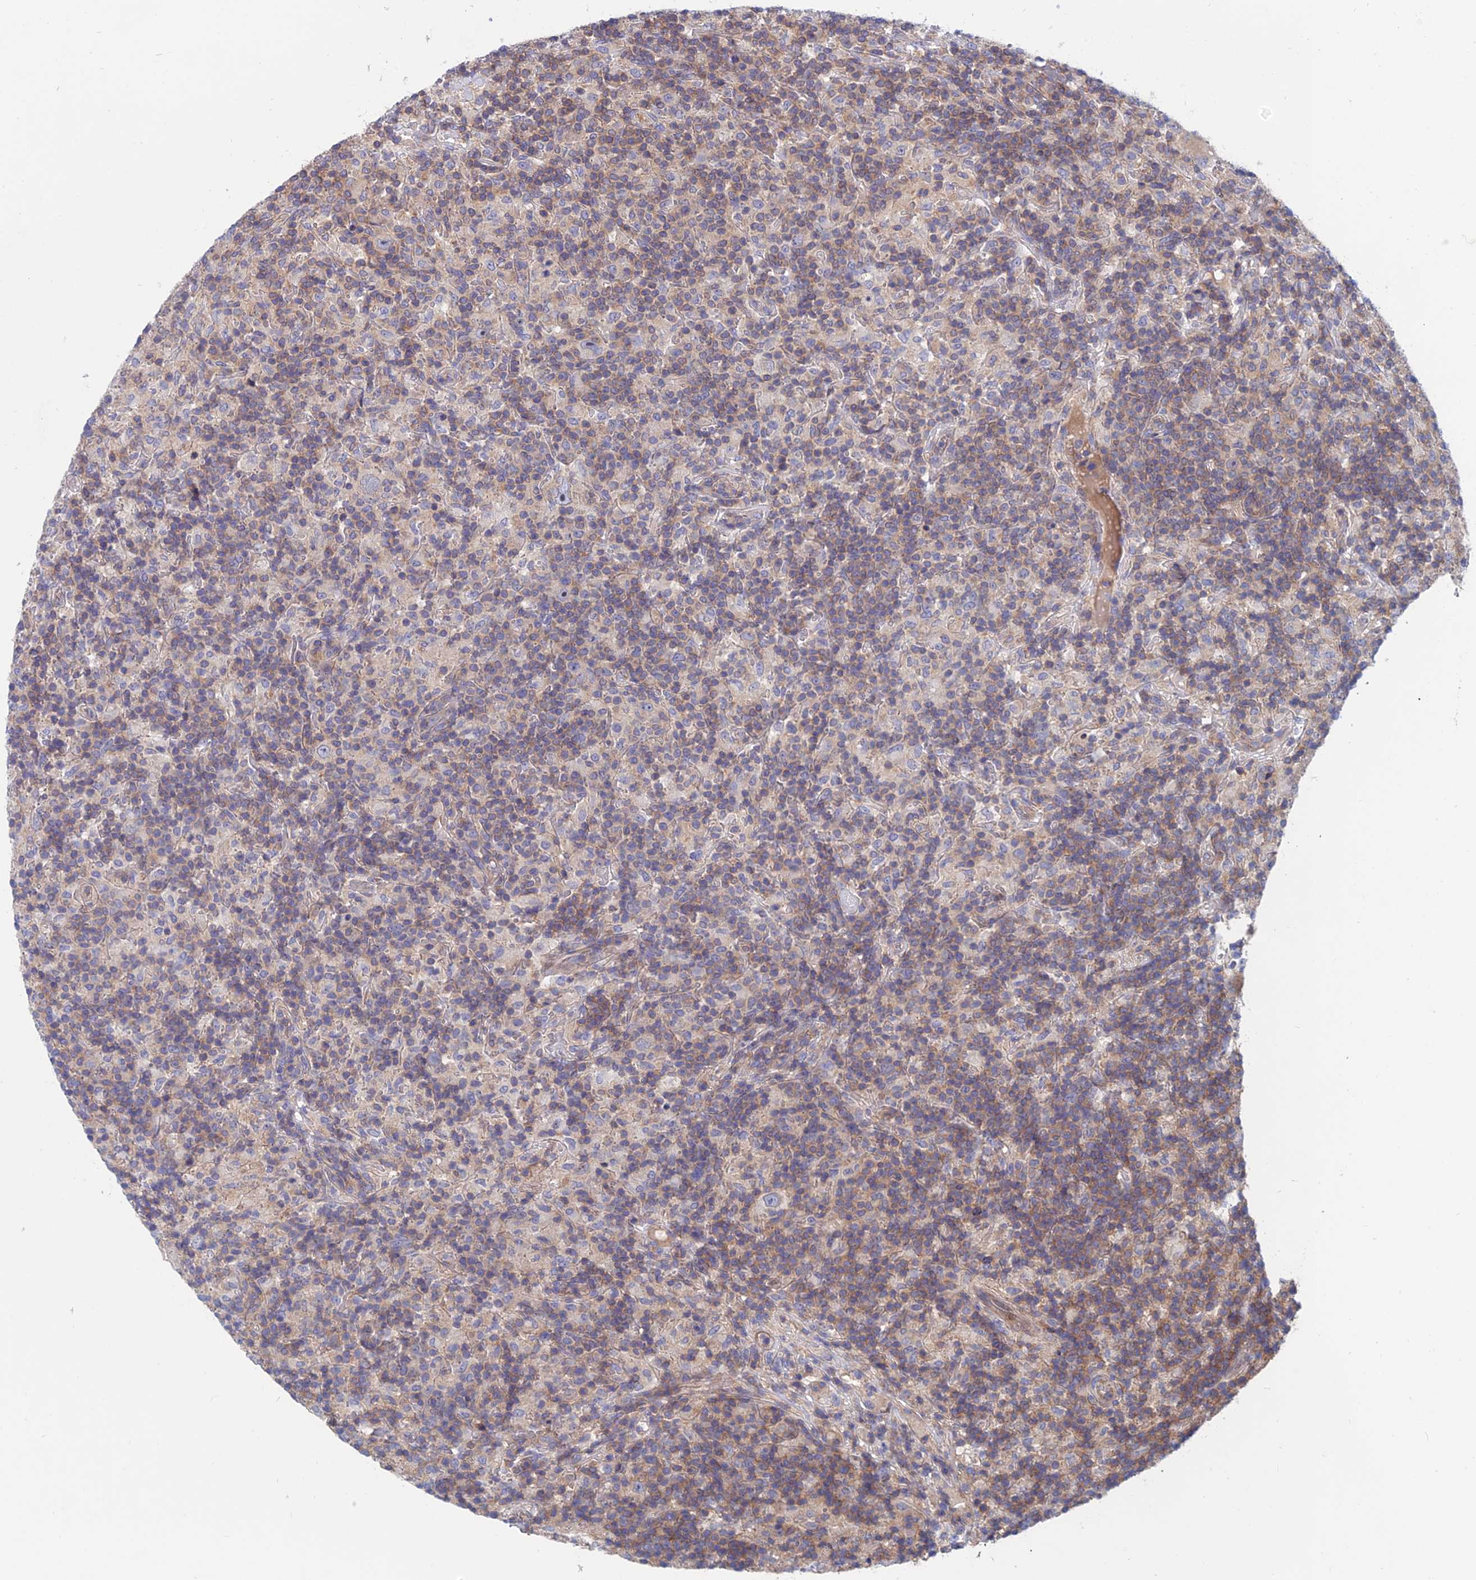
{"staining": {"intensity": "negative", "quantity": "none", "location": "none"}, "tissue": "lymphoma", "cell_type": "Tumor cells", "image_type": "cancer", "snomed": [{"axis": "morphology", "description": "Hodgkin's disease, NOS"}, {"axis": "topography", "description": "Lymph node"}], "caption": "Photomicrograph shows no significant protein staining in tumor cells of Hodgkin's disease.", "gene": "USP37", "patient": {"sex": "male", "age": 70}}